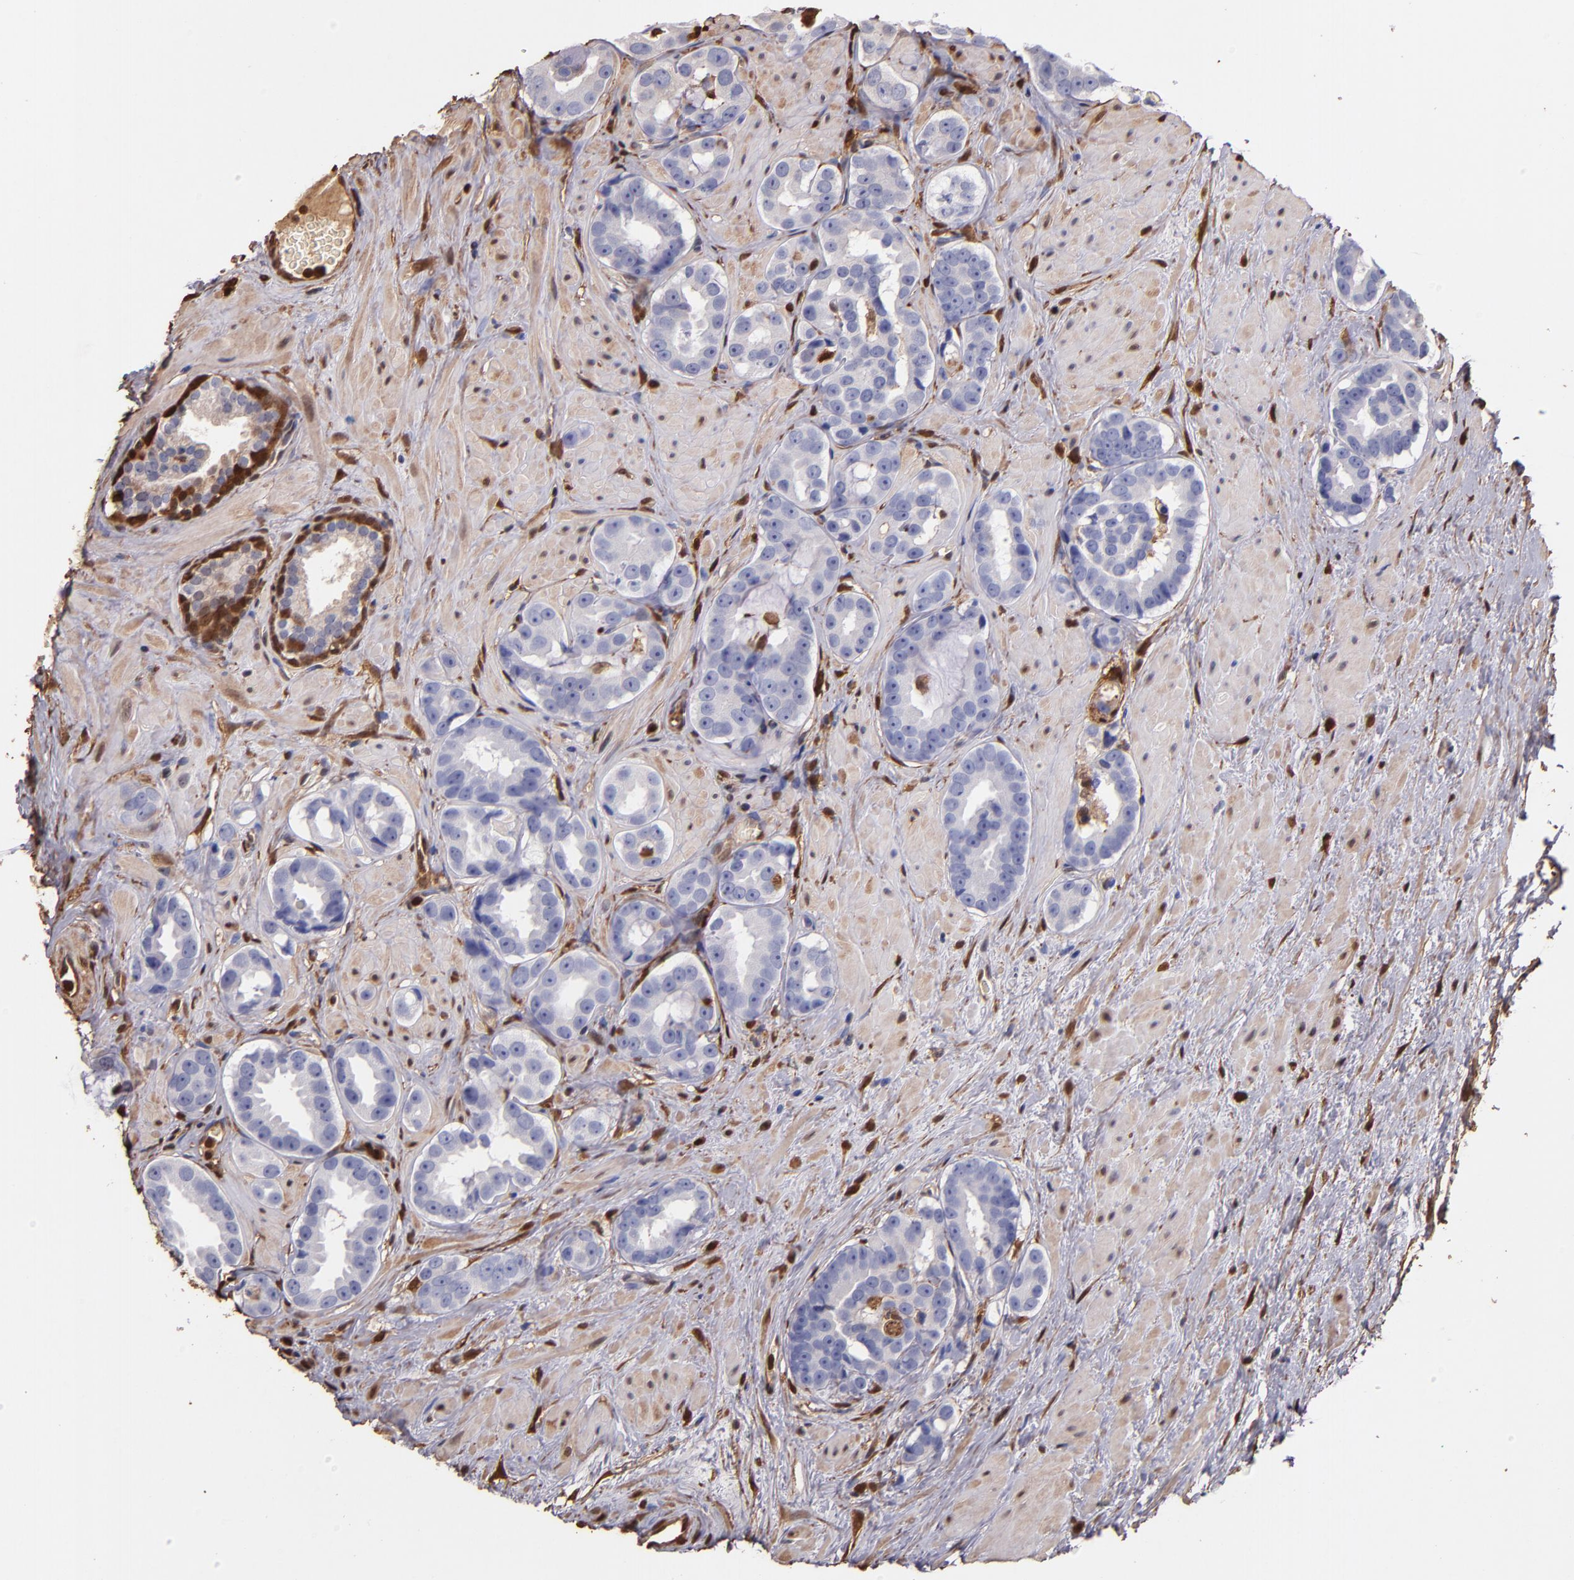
{"staining": {"intensity": "negative", "quantity": "none", "location": "none"}, "tissue": "prostate cancer", "cell_type": "Tumor cells", "image_type": "cancer", "snomed": [{"axis": "morphology", "description": "Adenocarcinoma, Low grade"}, {"axis": "topography", "description": "Prostate"}], "caption": "Prostate low-grade adenocarcinoma stained for a protein using IHC displays no staining tumor cells.", "gene": "S100A6", "patient": {"sex": "male", "age": 59}}